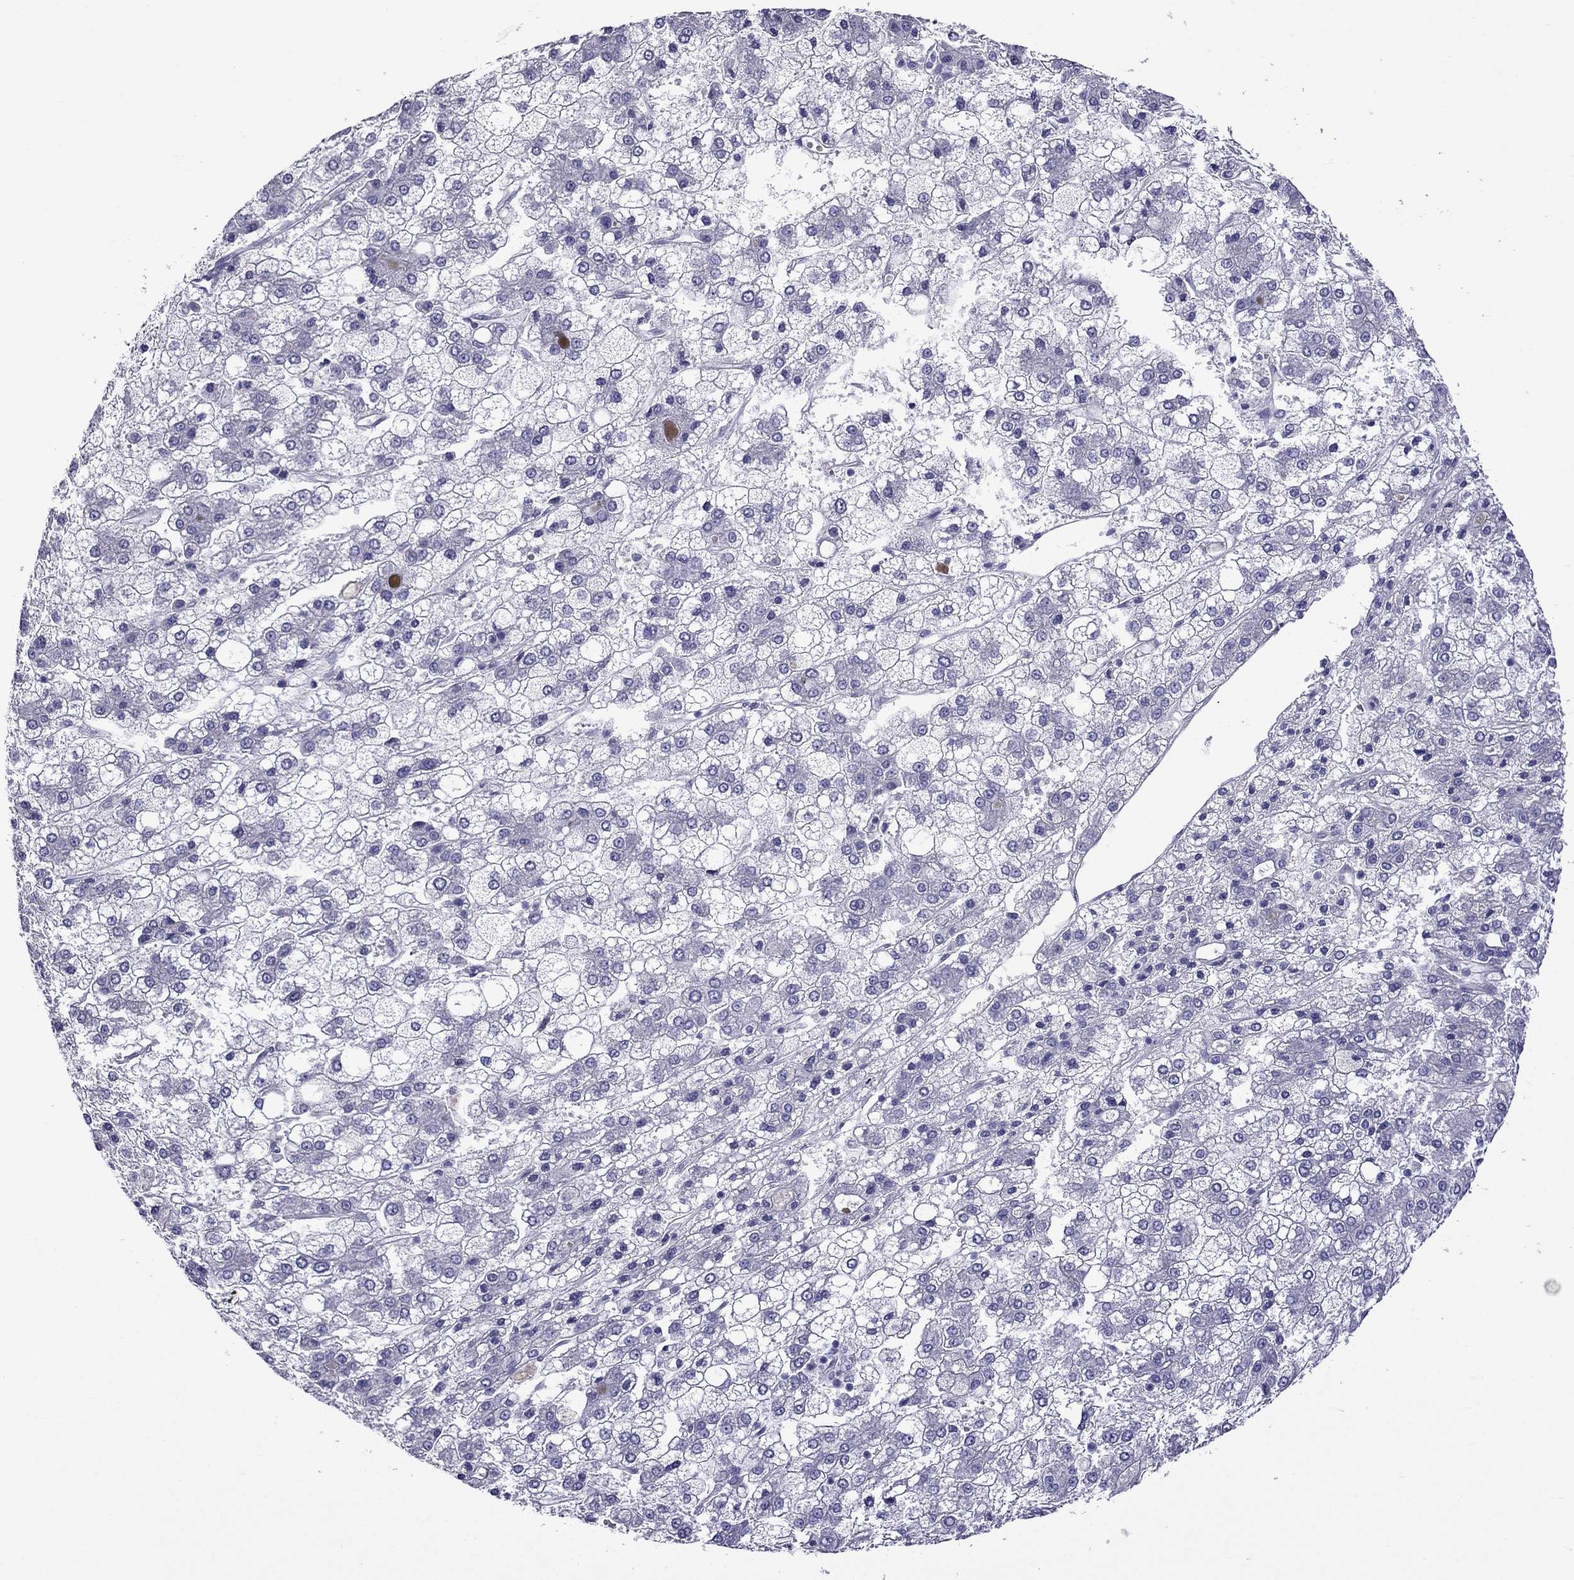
{"staining": {"intensity": "negative", "quantity": "none", "location": "none"}, "tissue": "liver cancer", "cell_type": "Tumor cells", "image_type": "cancer", "snomed": [{"axis": "morphology", "description": "Carcinoma, Hepatocellular, NOS"}, {"axis": "topography", "description": "Liver"}], "caption": "DAB (3,3'-diaminobenzidine) immunohistochemical staining of liver cancer (hepatocellular carcinoma) displays no significant staining in tumor cells. (IHC, brightfield microscopy, high magnification).", "gene": "PATE1", "patient": {"sex": "male", "age": 73}}